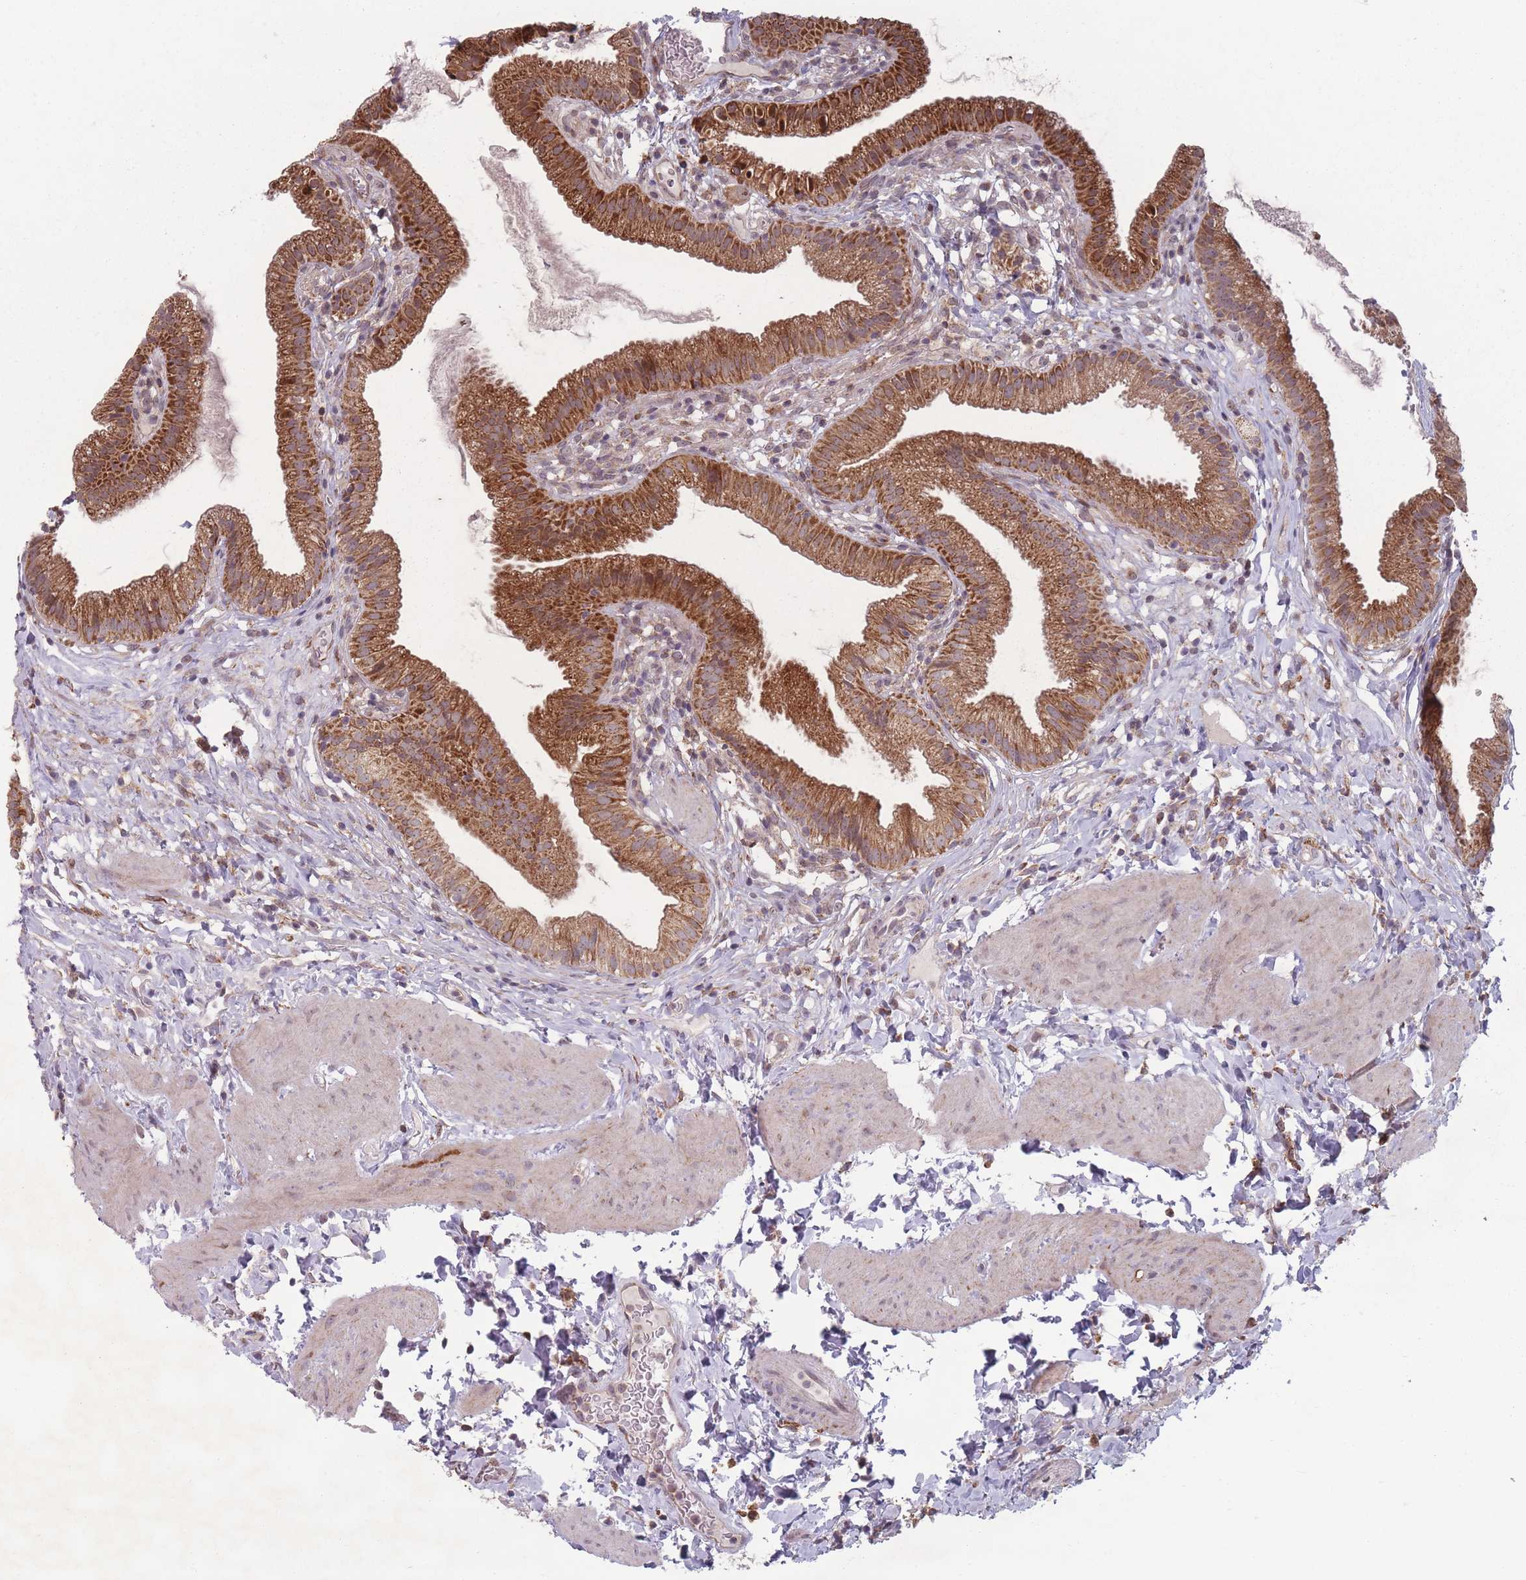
{"staining": {"intensity": "strong", "quantity": ">75%", "location": "cytoplasmic/membranous"}, "tissue": "gallbladder", "cell_type": "Glandular cells", "image_type": "normal", "snomed": [{"axis": "morphology", "description": "Normal tissue, NOS"}, {"axis": "topography", "description": "Gallbladder"}], "caption": "DAB (3,3'-diaminobenzidine) immunohistochemical staining of normal gallbladder shows strong cytoplasmic/membranous protein positivity in about >75% of glandular cells.", "gene": "OR10Q1", "patient": {"sex": "female", "age": 46}}